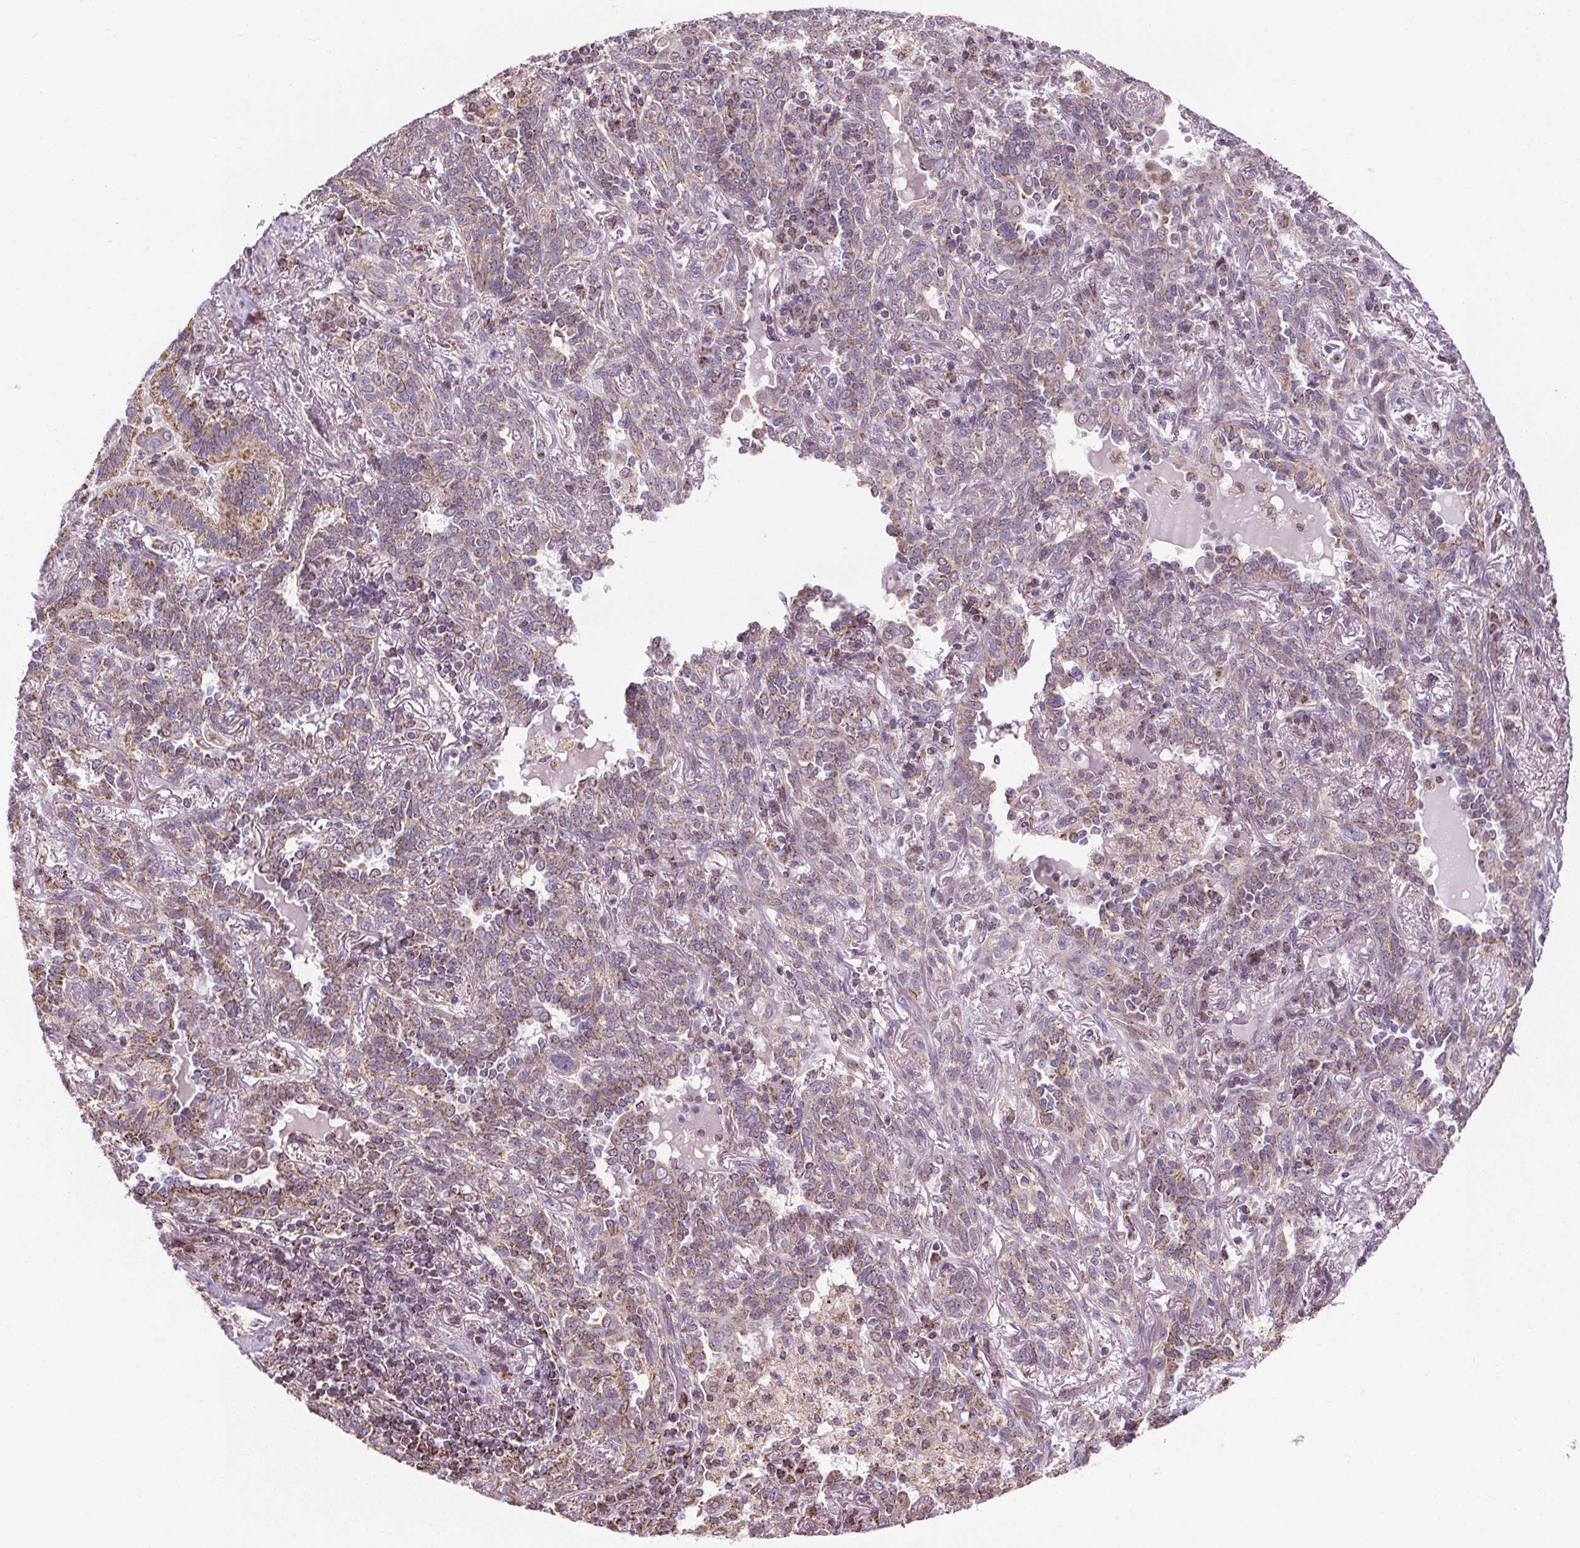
{"staining": {"intensity": "moderate", "quantity": "<25%", "location": "cytoplasmic/membranous"}, "tissue": "lung cancer", "cell_type": "Tumor cells", "image_type": "cancer", "snomed": [{"axis": "morphology", "description": "Squamous cell carcinoma, NOS"}, {"axis": "topography", "description": "Lung"}], "caption": "This histopathology image demonstrates lung cancer stained with immunohistochemistry to label a protein in brown. The cytoplasmic/membranous of tumor cells show moderate positivity for the protein. Nuclei are counter-stained blue.", "gene": "ZNF548", "patient": {"sex": "female", "age": 70}}